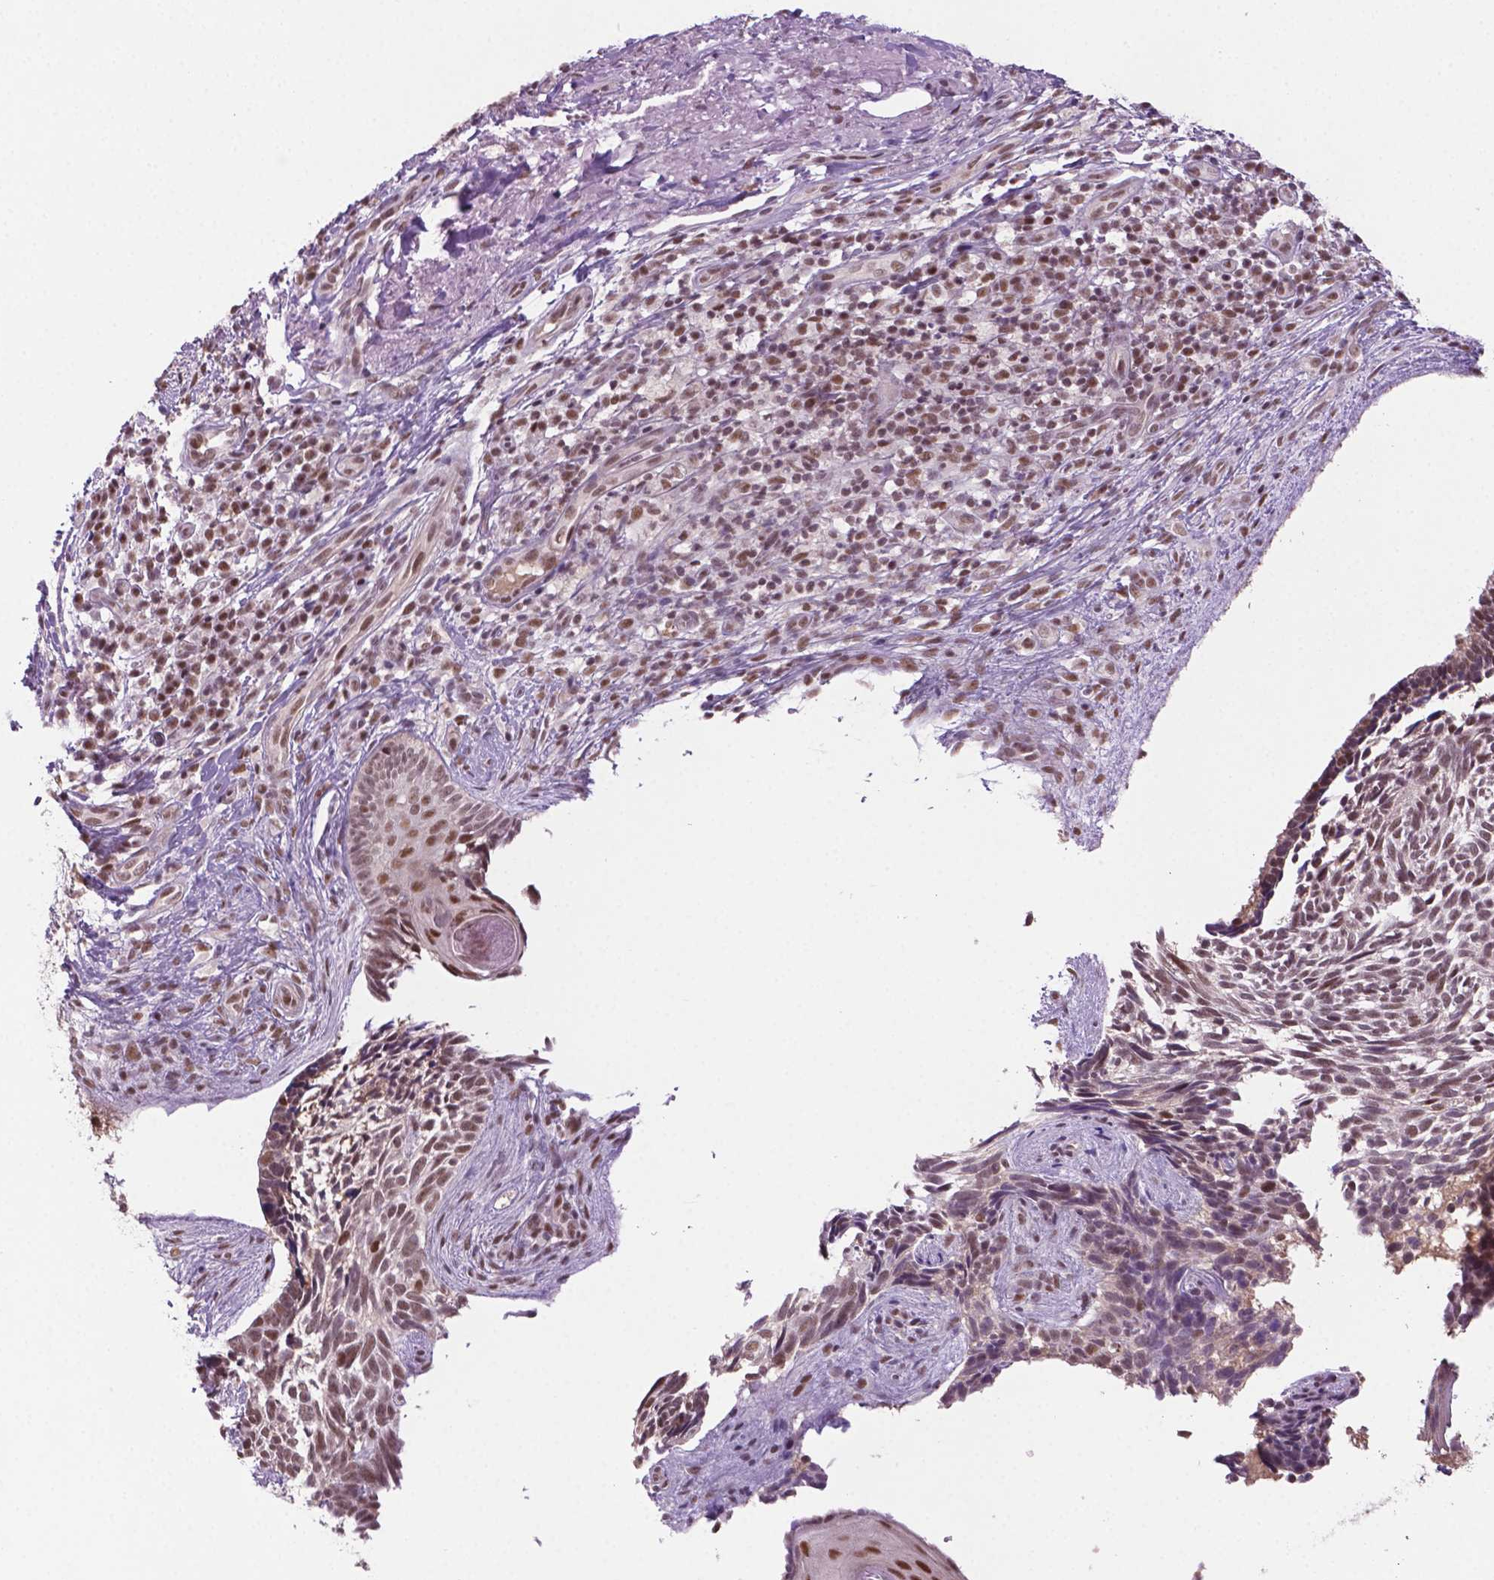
{"staining": {"intensity": "moderate", "quantity": ">75%", "location": "nuclear"}, "tissue": "skin cancer", "cell_type": "Tumor cells", "image_type": "cancer", "snomed": [{"axis": "morphology", "description": "Normal tissue, NOS"}, {"axis": "morphology", "description": "Basal cell carcinoma"}, {"axis": "topography", "description": "Skin"}], "caption": "Immunohistochemical staining of skin cancer displays medium levels of moderate nuclear expression in approximately >75% of tumor cells.", "gene": "PHAX", "patient": {"sex": "male", "age": 68}}